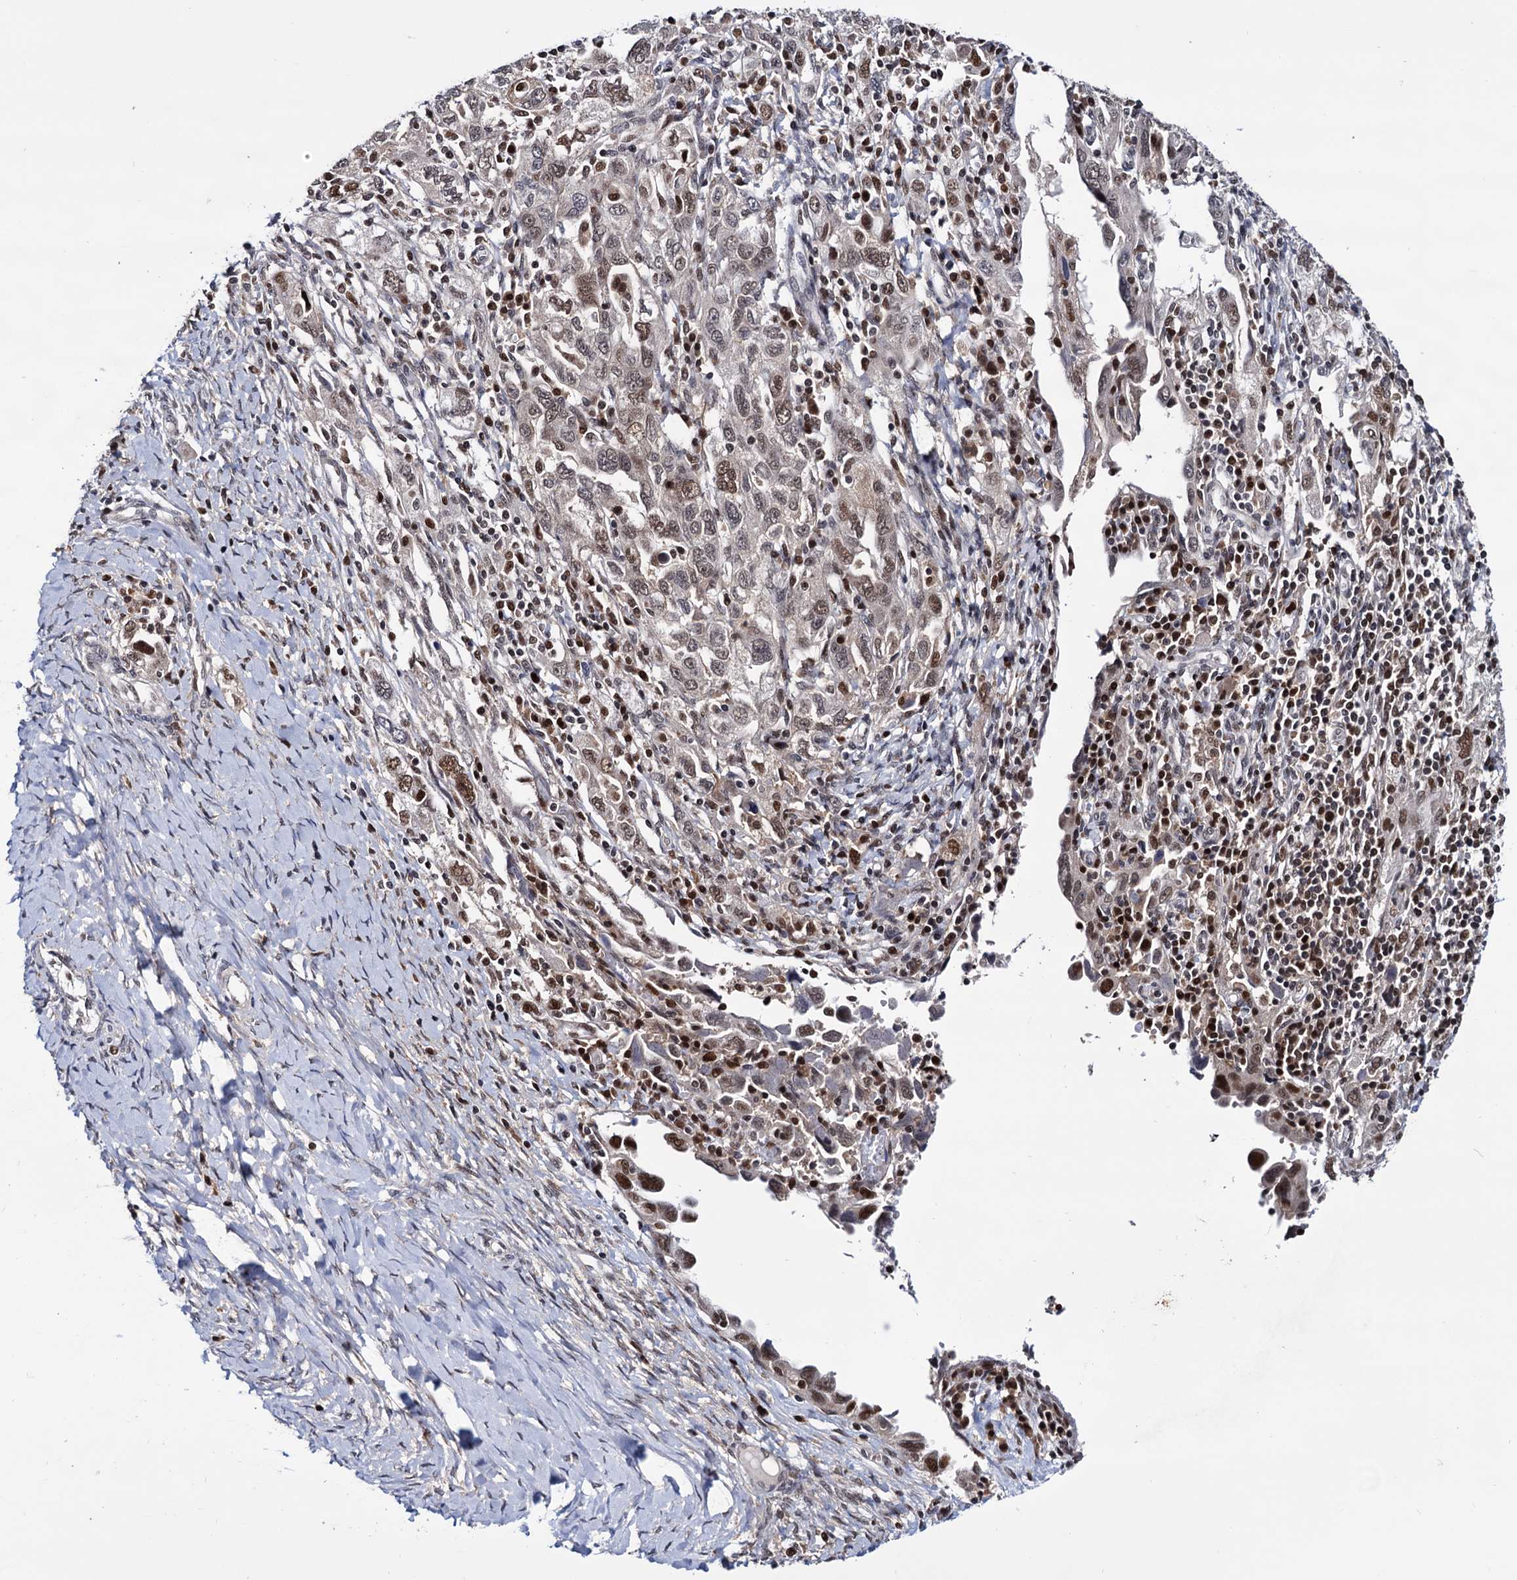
{"staining": {"intensity": "moderate", "quantity": "25%-75%", "location": "nuclear"}, "tissue": "ovarian cancer", "cell_type": "Tumor cells", "image_type": "cancer", "snomed": [{"axis": "morphology", "description": "Carcinoma, NOS"}, {"axis": "morphology", "description": "Cystadenocarcinoma, serous, NOS"}, {"axis": "topography", "description": "Ovary"}], "caption": "Moderate nuclear positivity for a protein is identified in about 25%-75% of tumor cells of serous cystadenocarcinoma (ovarian) using immunohistochemistry (IHC).", "gene": "RNASEH2B", "patient": {"sex": "female", "age": 69}}